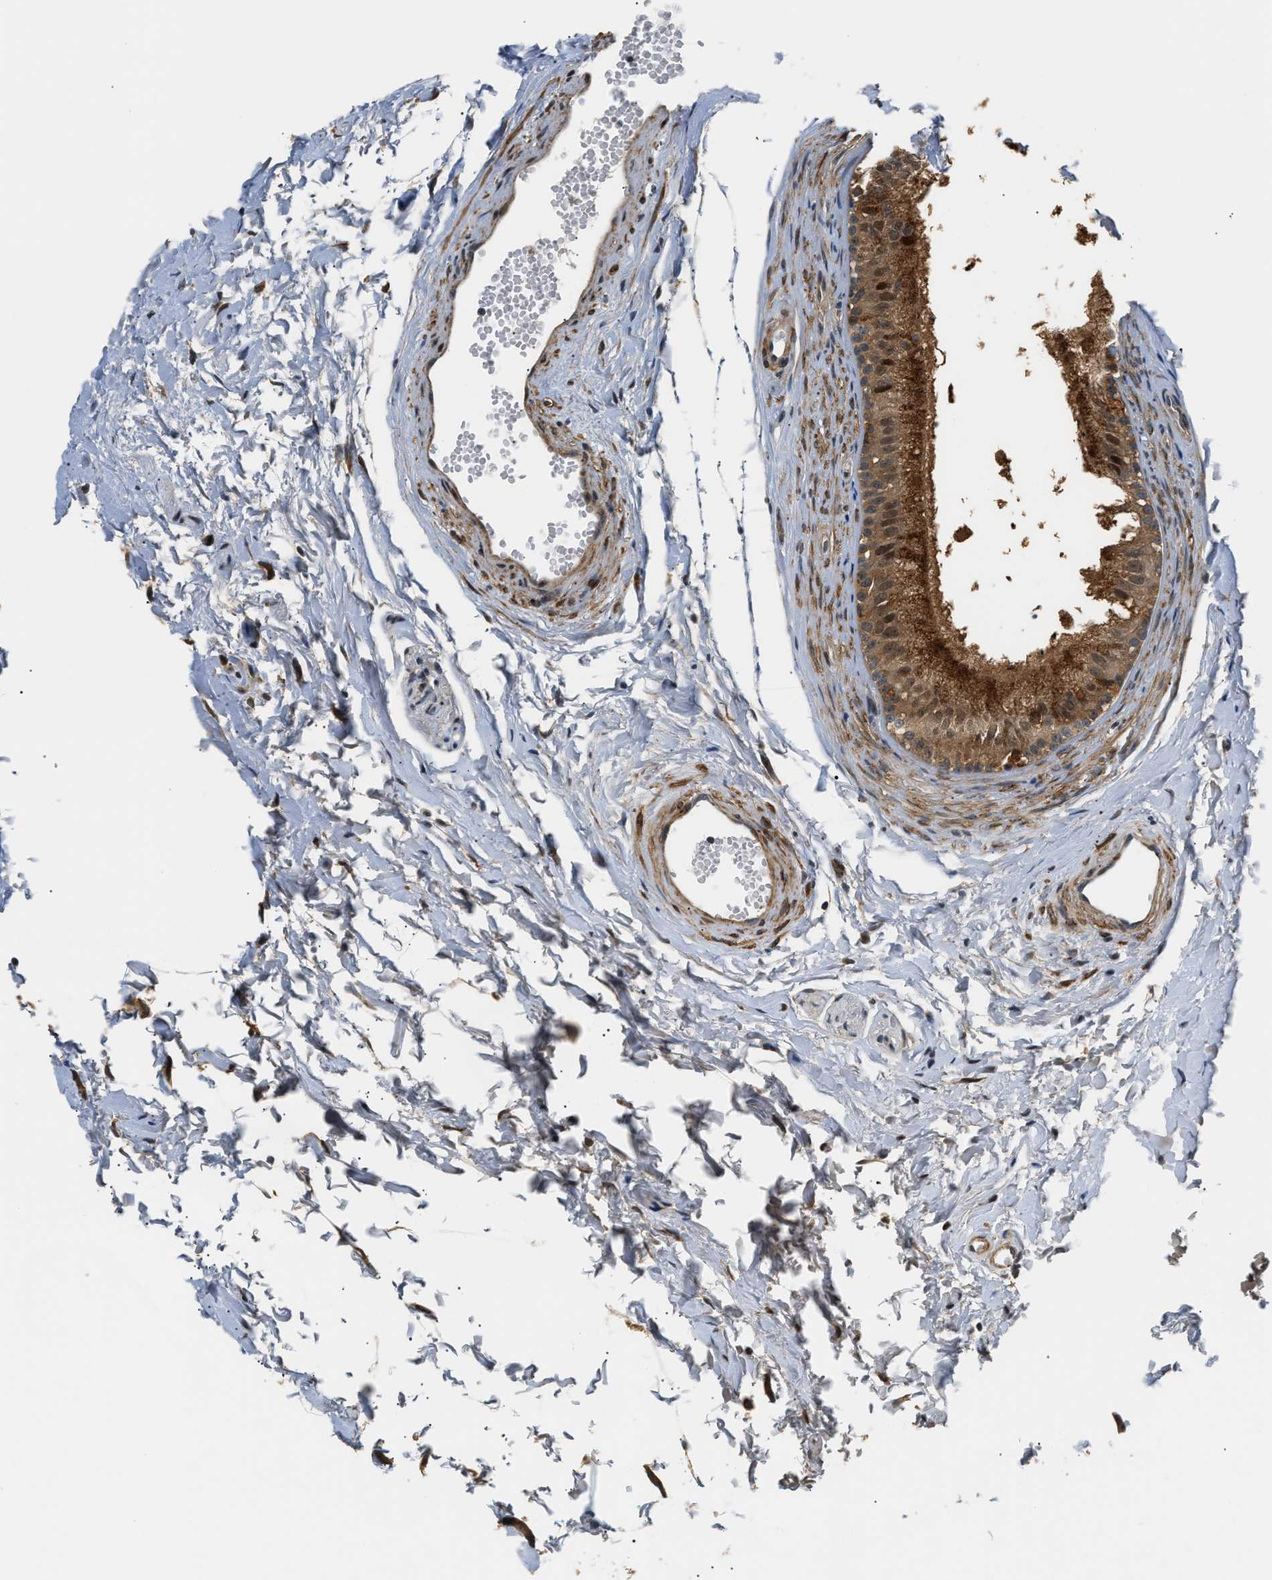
{"staining": {"intensity": "strong", "quantity": ">75%", "location": "cytoplasmic/membranous,nuclear"}, "tissue": "epididymis", "cell_type": "Glandular cells", "image_type": "normal", "snomed": [{"axis": "morphology", "description": "Normal tissue, NOS"}, {"axis": "topography", "description": "Epididymis"}], "caption": "A micrograph showing strong cytoplasmic/membranous,nuclear positivity in approximately >75% of glandular cells in unremarkable epididymis, as visualized by brown immunohistochemical staining.", "gene": "LARP6", "patient": {"sex": "male", "age": 56}}